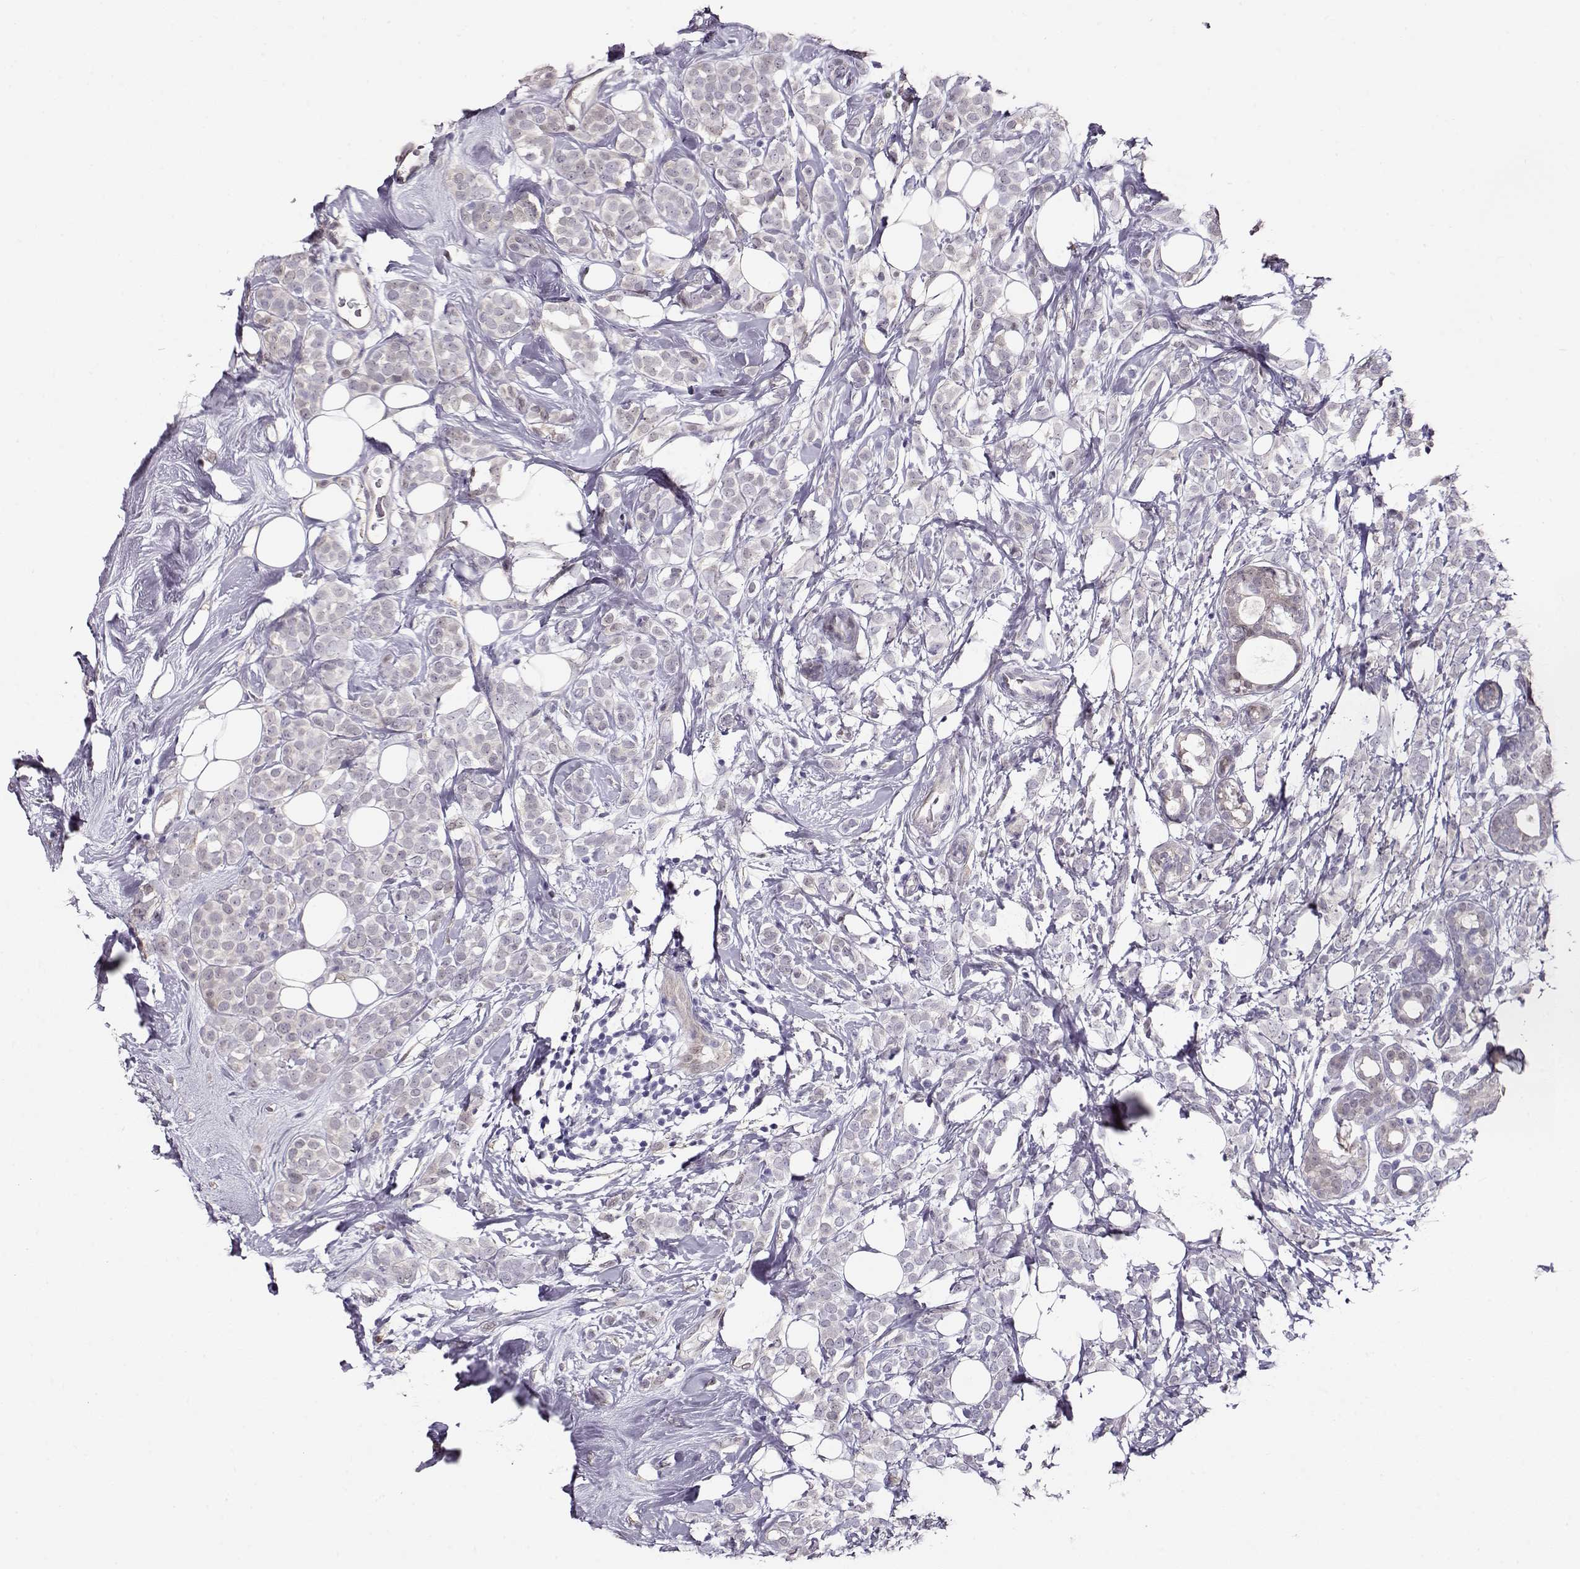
{"staining": {"intensity": "negative", "quantity": "none", "location": "none"}, "tissue": "breast cancer", "cell_type": "Tumor cells", "image_type": "cancer", "snomed": [{"axis": "morphology", "description": "Lobular carcinoma"}, {"axis": "topography", "description": "Breast"}], "caption": "IHC of breast cancer (lobular carcinoma) shows no expression in tumor cells.", "gene": "CCR8", "patient": {"sex": "female", "age": 49}}